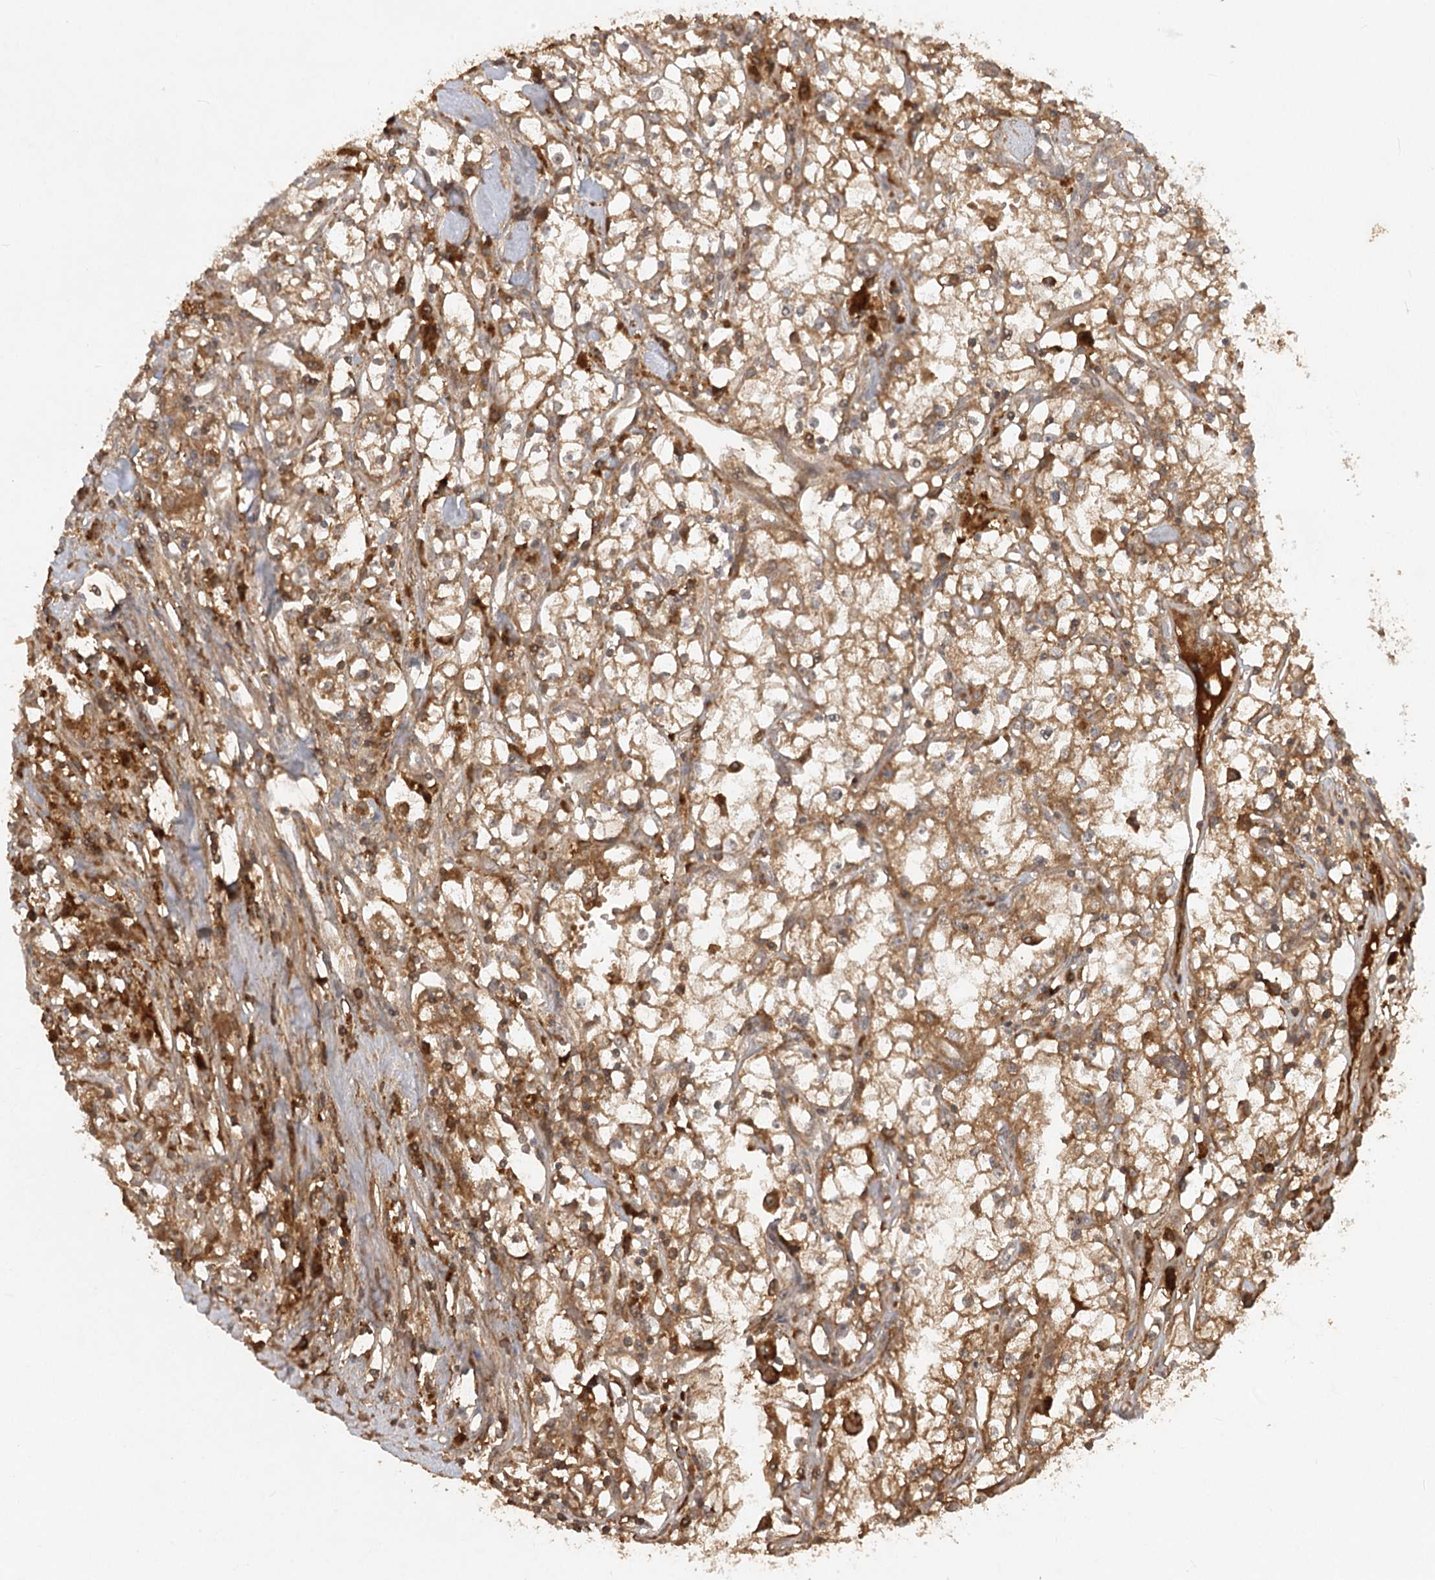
{"staining": {"intensity": "moderate", "quantity": ">75%", "location": "cytoplasmic/membranous"}, "tissue": "renal cancer", "cell_type": "Tumor cells", "image_type": "cancer", "snomed": [{"axis": "morphology", "description": "Adenocarcinoma, NOS"}, {"axis": "topography", "description": "Kidney"}], "caption": "A photomicrograph of renal cancer stained for a protein shows moderate cytoplasmic/membranous brown staining in tumor cells.", "gene": "ARL13A", "patient": {"sex": "male", "age": 56}}